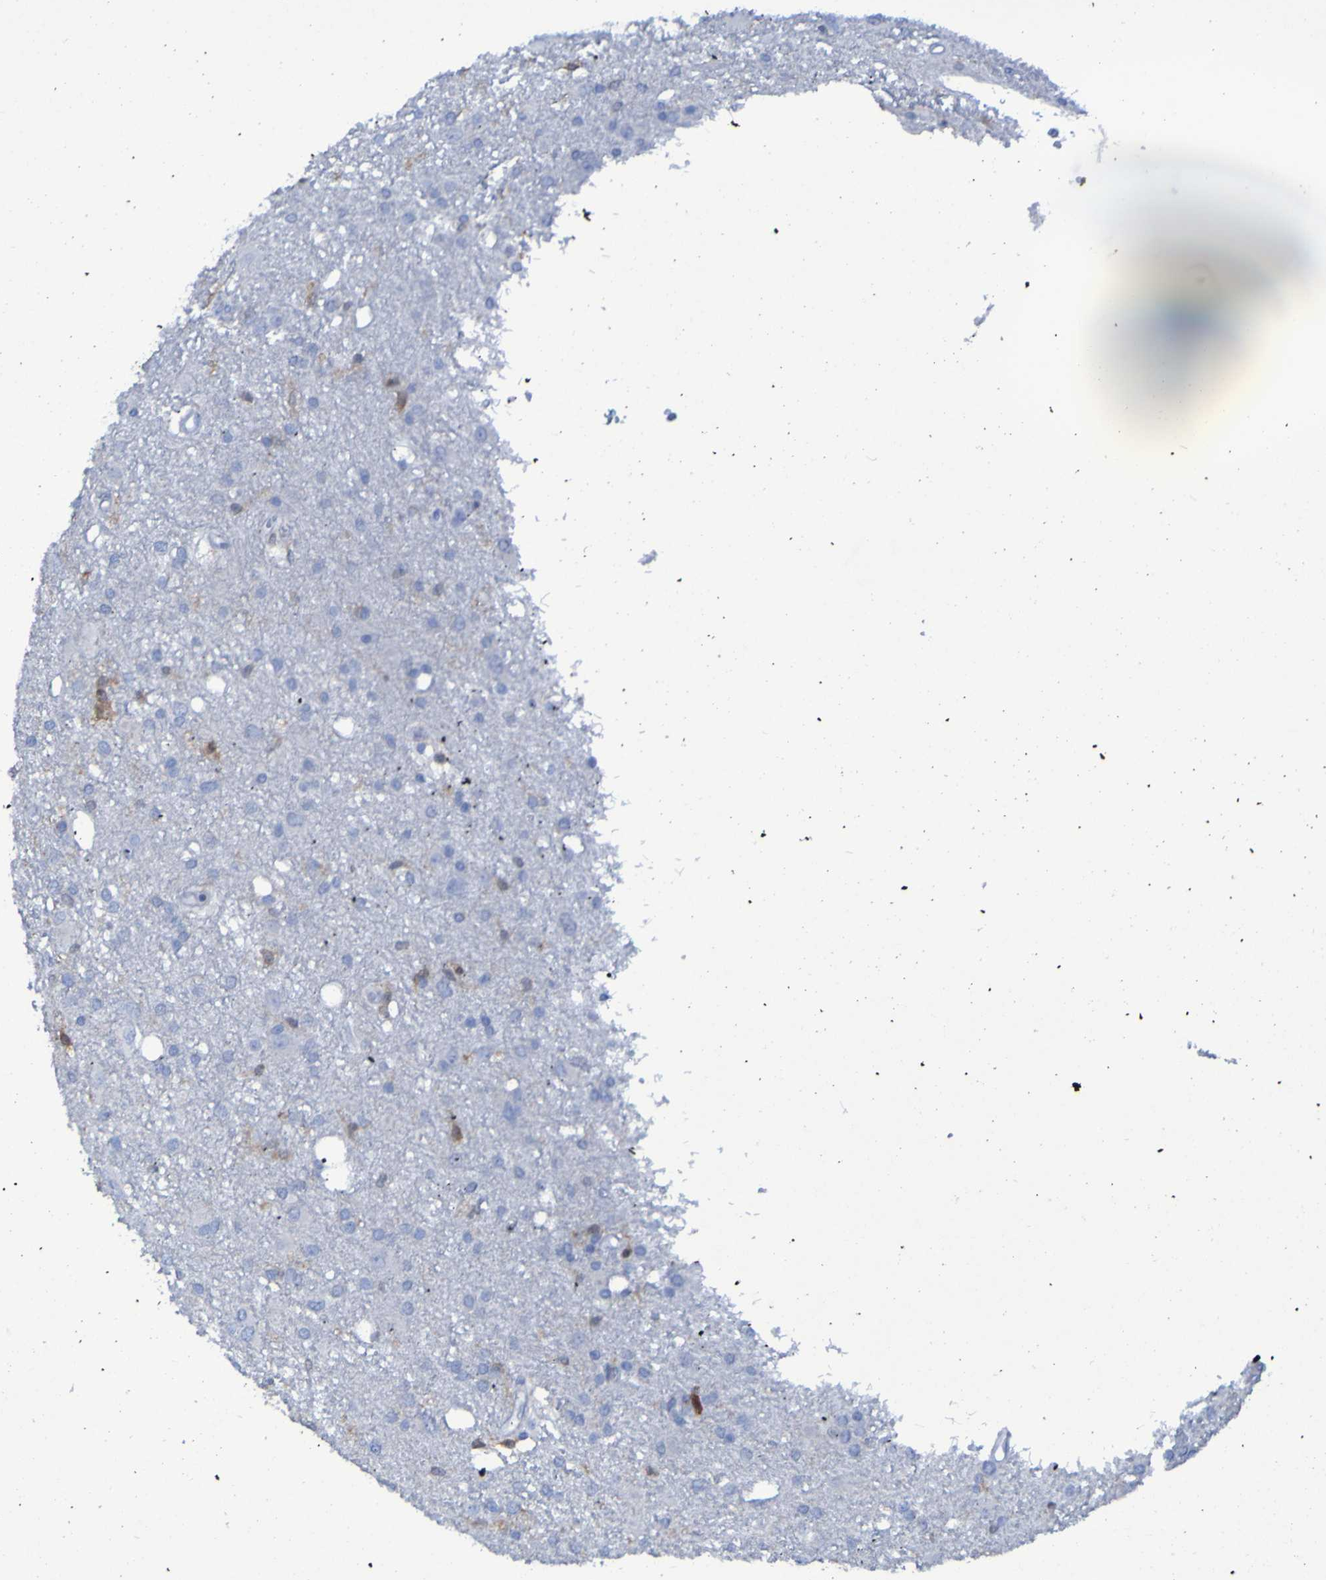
{"staining": {"intensity": "negative", "quantity": "none", "location": "none"}, "tissue": "glioma", "cell_type": "Tumor cells", "image_type": "cancer", "snomed": [{"axis": "morphology", "description": "Glioma, malignant, High grade"}, {"axis": "topography", "description": "Brain"}], "caption": "An IHC histopathology image of glioma is shown. There is no staining in tumor cells of glioma. The staining is performed using DAB (3,3'-diaminobenzidine) brown chromogen with nuclei counter-stained in using hematoxylin.", "gene": "MPPE1", "patient": {"sex": "female", "age": 59}}